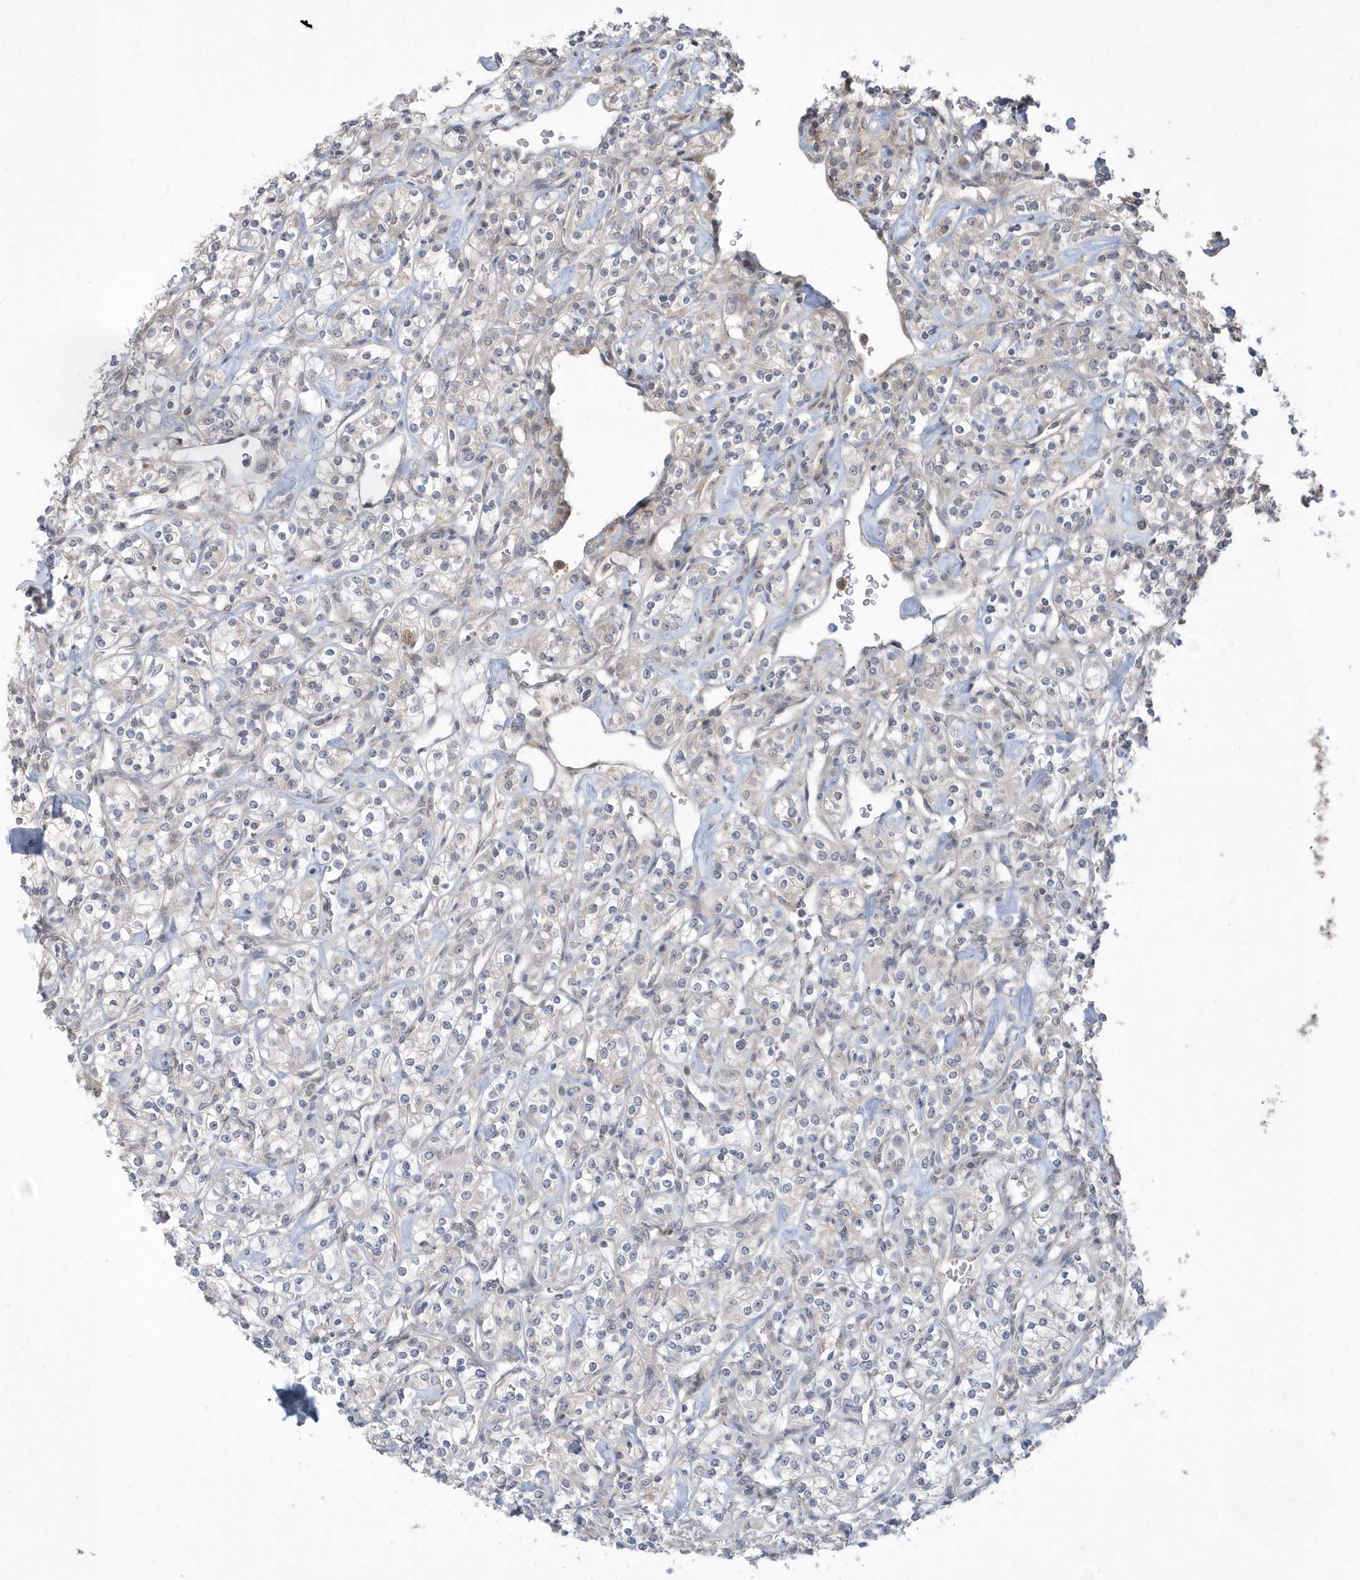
{"staining": {"intensity": "negative", "quantity": "none", "location": "none"}, "tissue": "renal cancer", "cell_type": "Tumor cells", "image_type": "cancer", "snomed": [{"axis": "morphology", "description": "Adenocarcinoma, NOS"}, {"axis": "topography", "description": "Kidney"}], "caption": "Histopathology image shows no significant protein staining in tumor cells of renal adenocarcinoma.", "gene": "TSPEAR", "patient": {"sex": "male", "age": 77}}